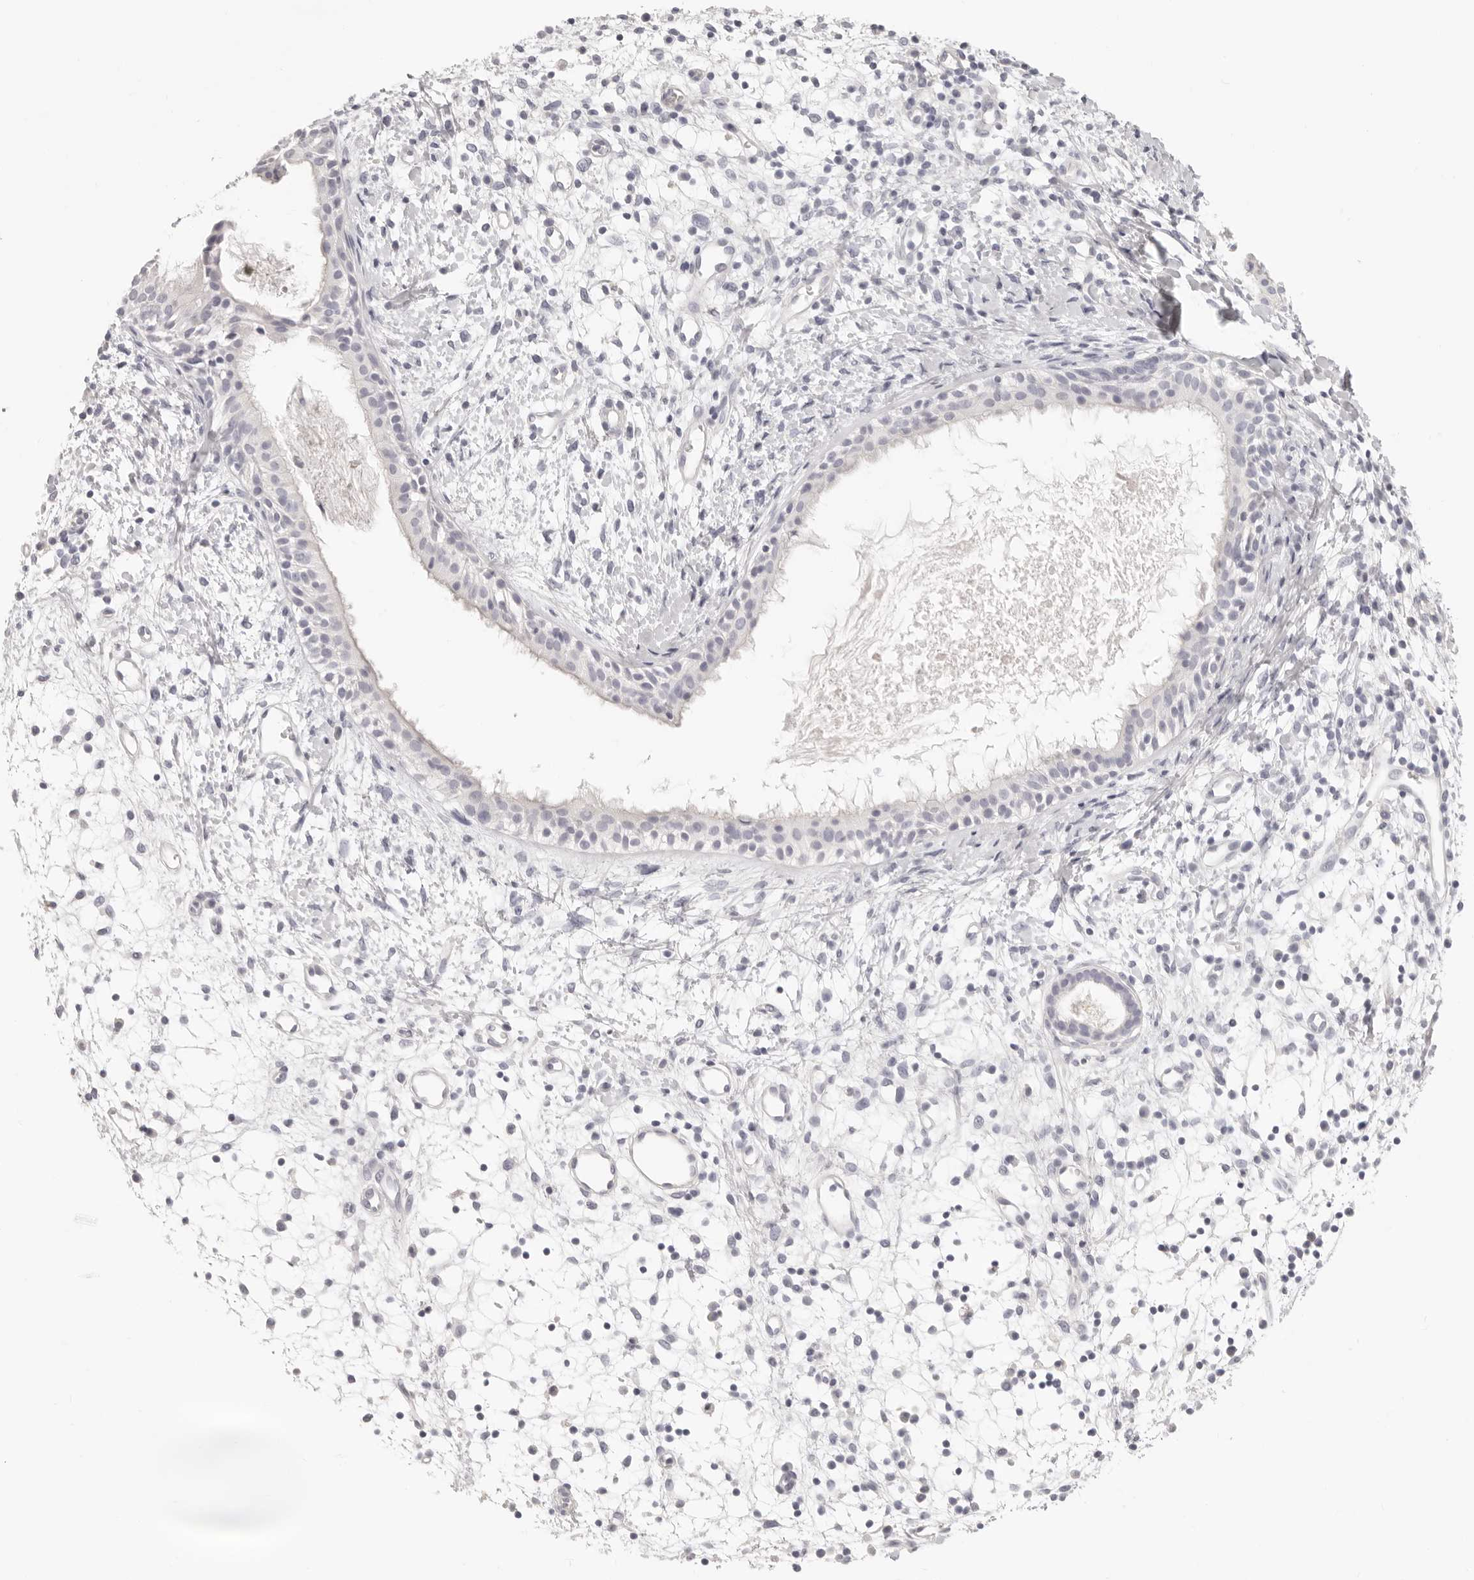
{"staining": {"intensity": "negative", "quantity": "none", "location": "none"}, "tissue": "nasopharynx", "cell_type": "Respiratory epithelial cells", "image_type": "normal", "snomed": [{"axis": "morphology", "description": "Normal tissue, NOS"}, {"axis": "topography", "description": "Nasopharynx"}], "caption": "IHC histopathology image of unremarkable nasopharynx stained for a protein (brown), which shows no expression in respiratory epithelial cells. (DAB (3,3'-diaminobenzidine) immunohistochemistry with hematoxylin counter stain).", "gene": "FABP1", "patient": {"sex": "male", "age": 22}}